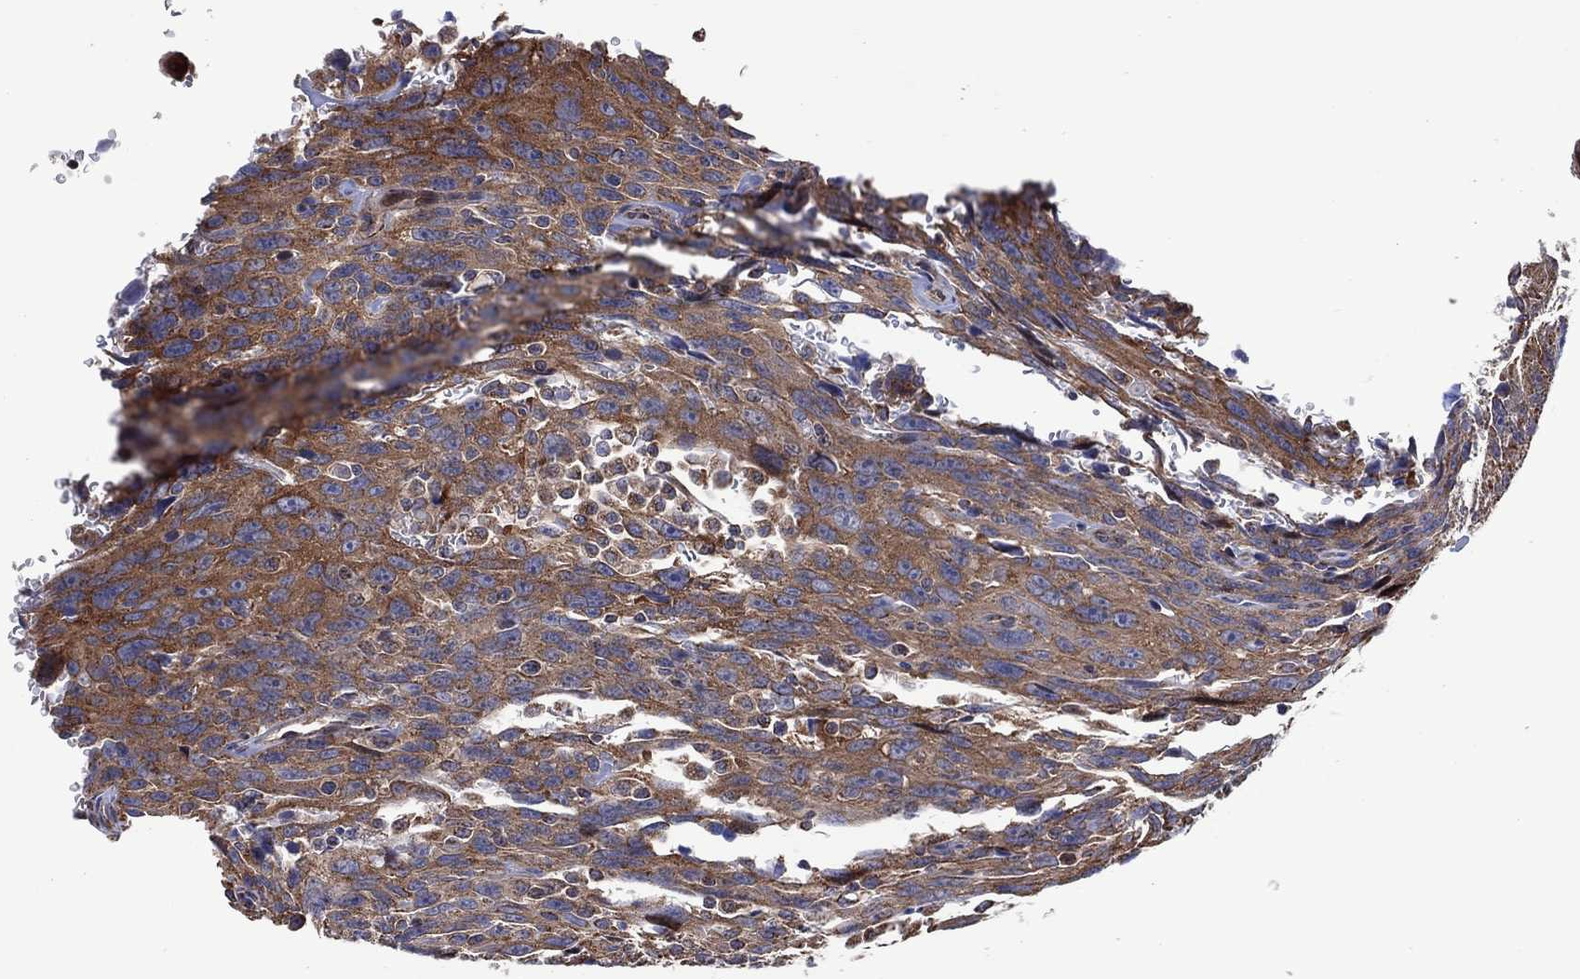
{"staining": {"intensity": "moderate", "quantity": "<25%", "location": "cytoplasmic/membranous"}, "tissue": "urothelial cancer", "cell_type": "Tumor cells", "image_type": "cancer", "snomed": [{"axis": "morphology", "description": "Urothelial carcinoma, NOS"}, {"axis": "morphology", "description": "Urothelial carcinoma, High grade"}, {"axis": "topography", "description": "Urinary bladder"}], "caption": "Protein expression by immunohistochemistry demonstrates moderate cytoplasmic/membranous staining in about <25% of tumor cells in urothelial cancer. (IHC, brightfield microscopy, high magnification).", "gene": "PIDD1", "patient": {"sex": "female", "age": 73}}